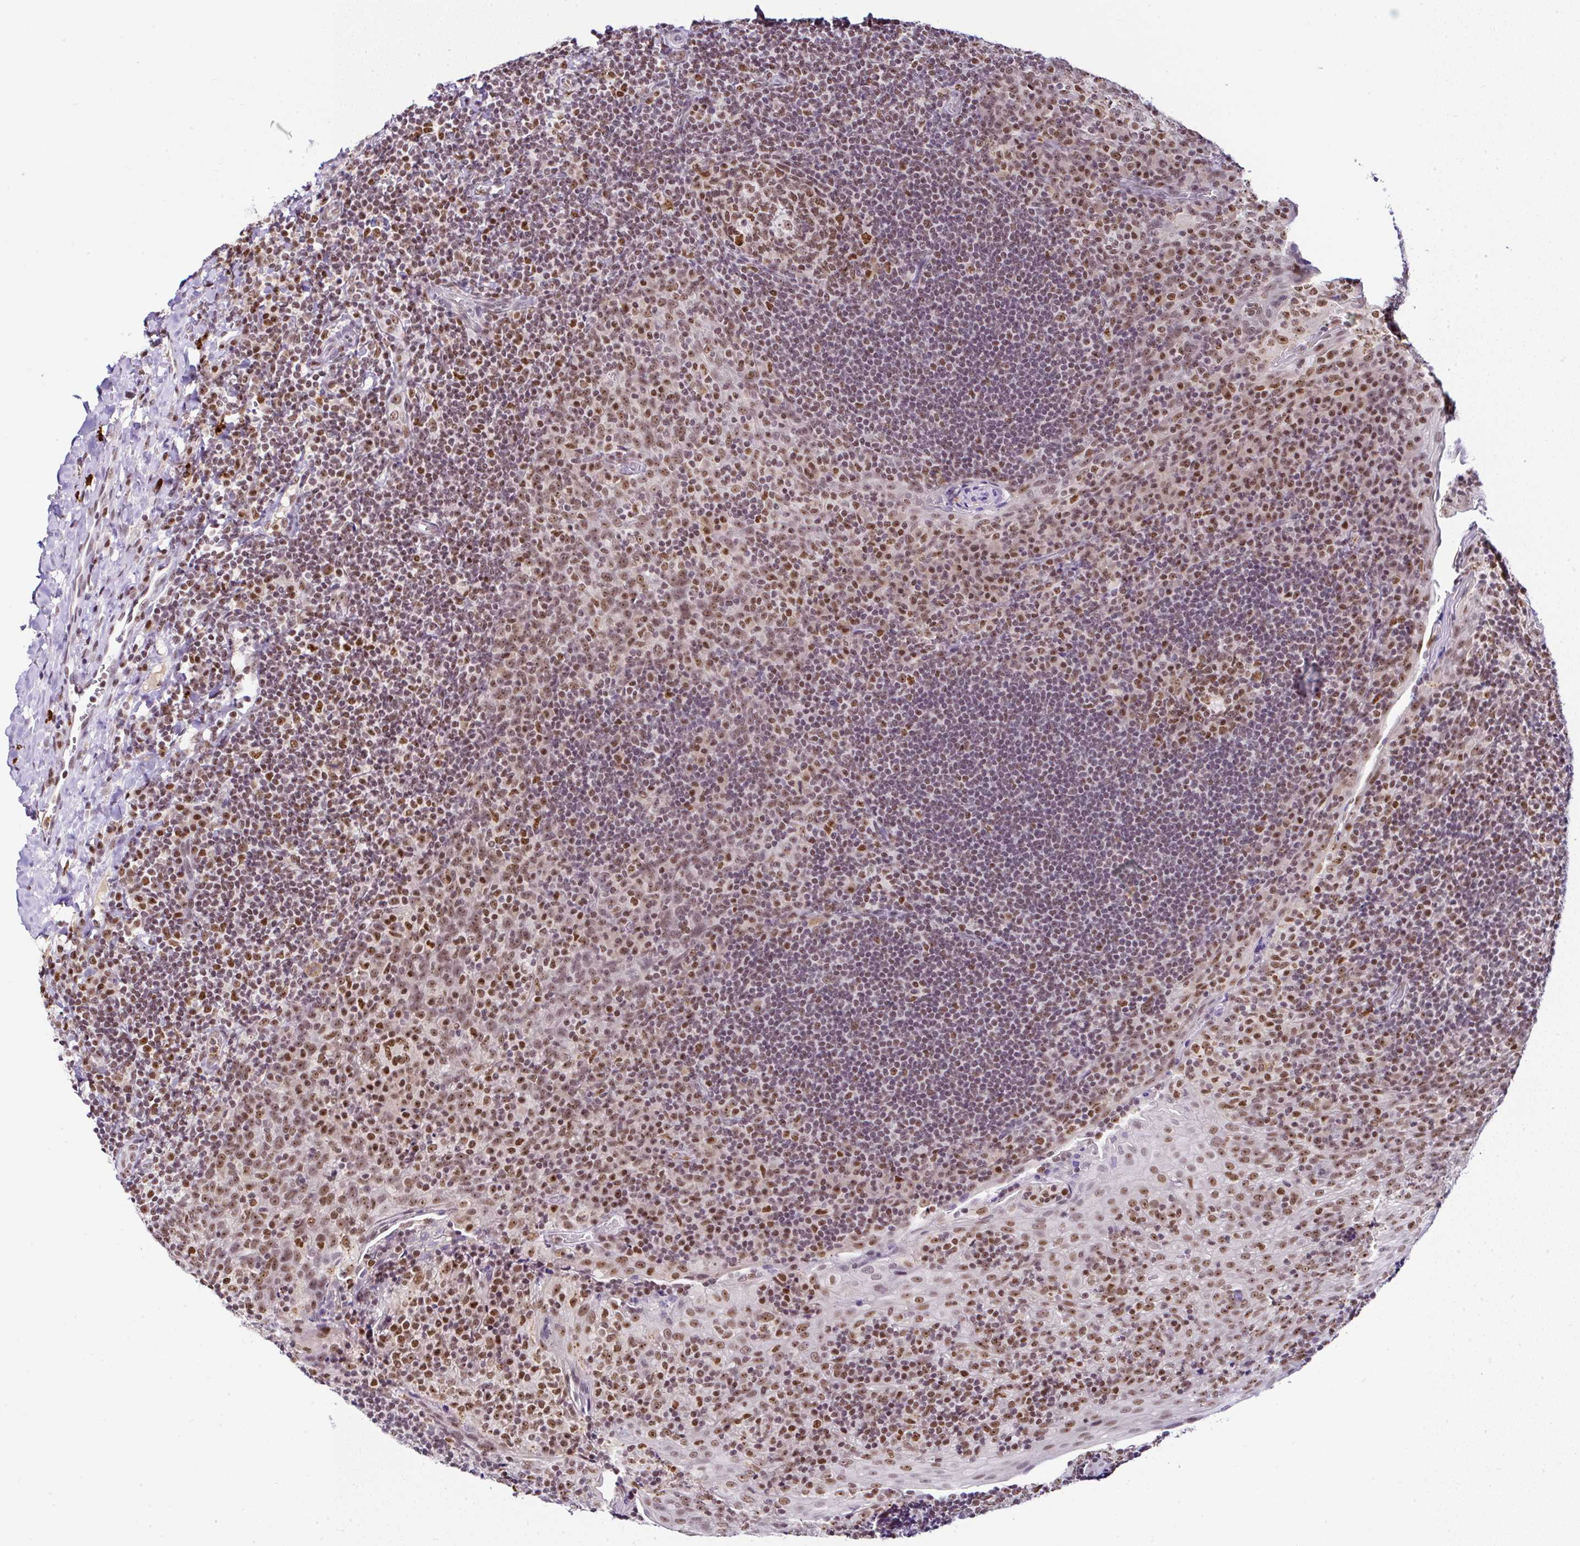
{"staining": {"intensity": "moderate", "quantity": ">75%", "location": "nuclear"}, "tissue": "tonsil", "cell_type": "Germinal center cells", "image_type": "normal", "snomed": [{"axis": "morphology", "description": "Normal tissue, NOS"}, {"axis": "topography", "description": "Tonsil"}], "caption": "Immunohistochemistry photomicrograph of unremarkable tonsil: human tonsil stained using IHC demonstrates medium levels of moderate protein expression localized specifically in the nuclear of germinal center cells, appearing as a nuclear brown color.", "gene": "PTPN2", "patient": {"sex": "male", "age": 17}}